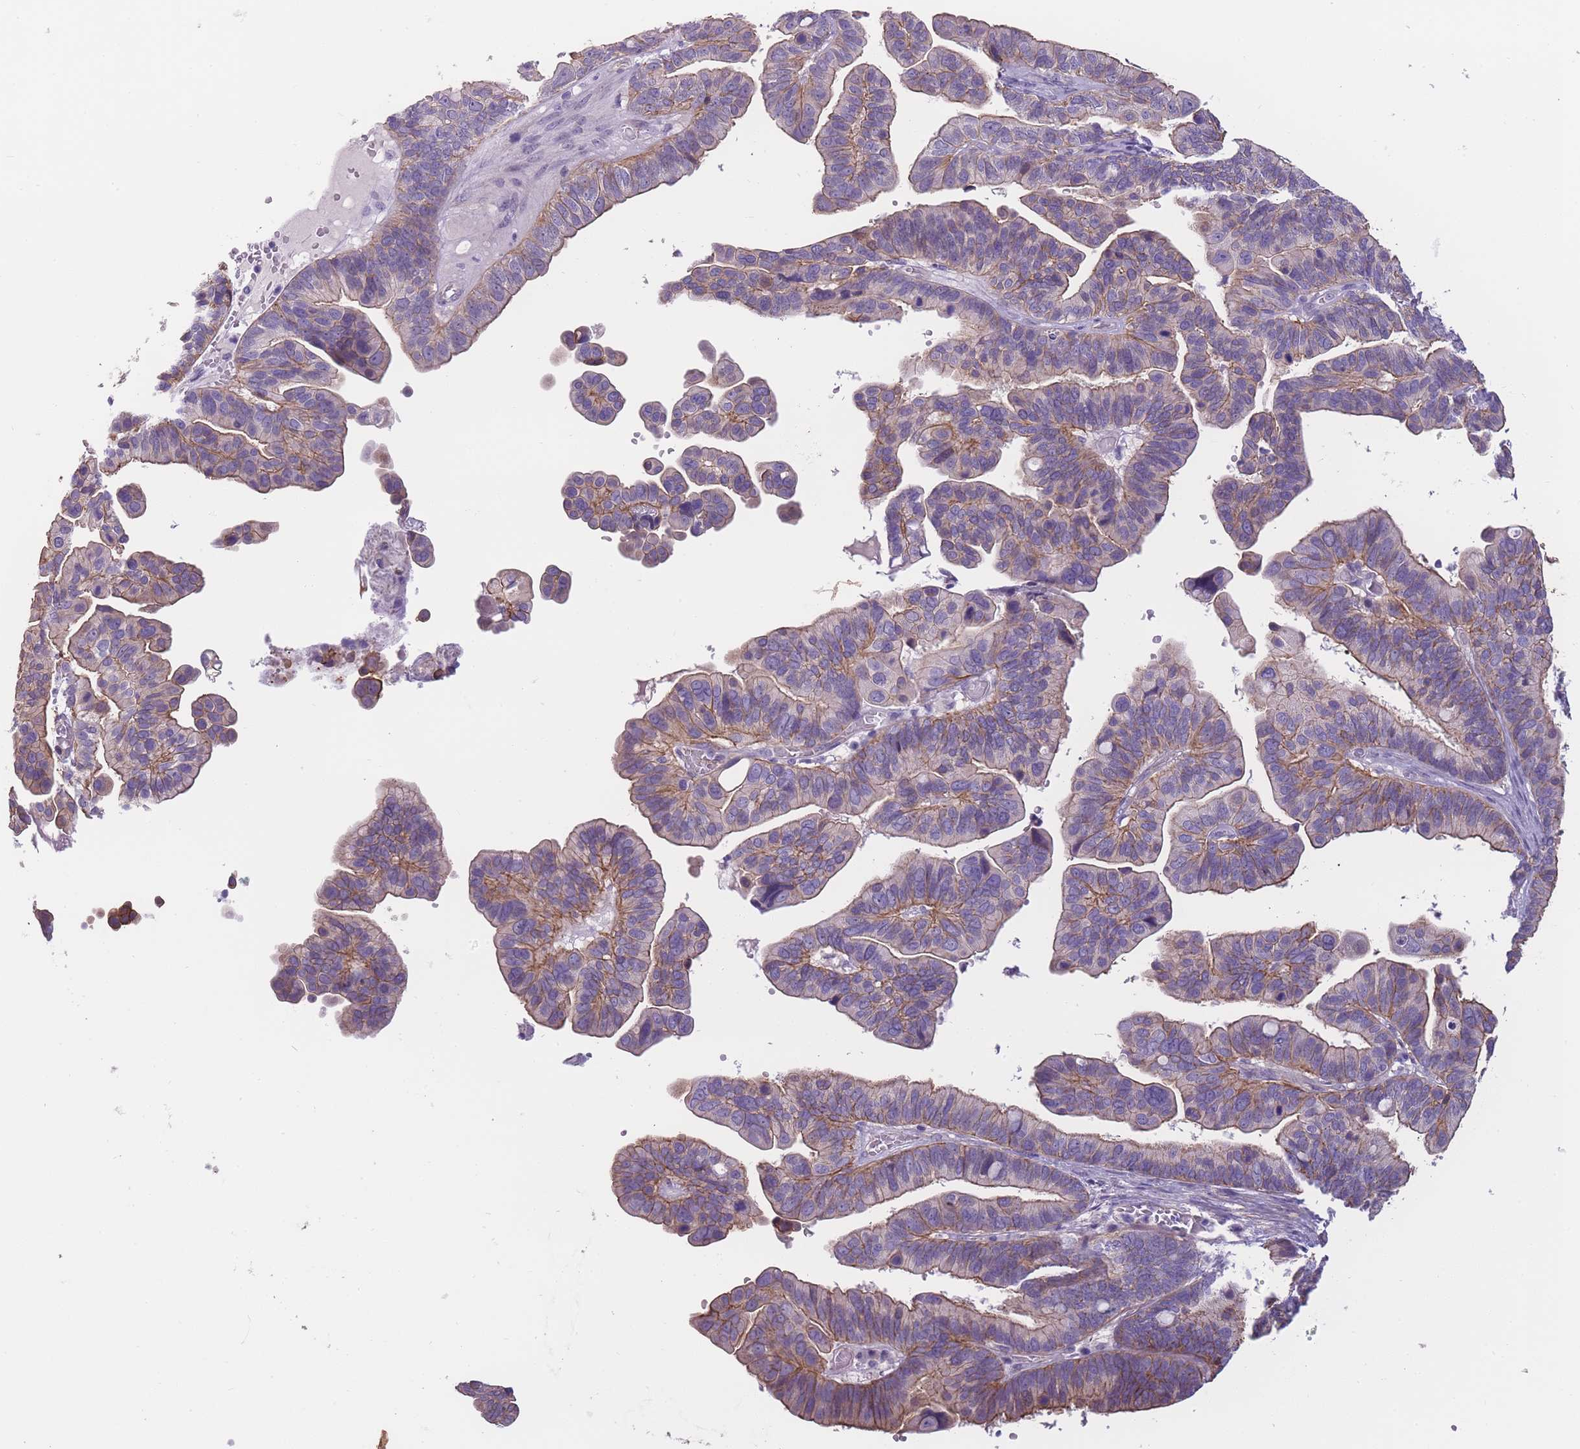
{"staining": {"intensity": "weak", "quantity": "25%-75%", "location": "cytoplasmic/membranous"}, "tissue": "ovarian cancer", "cell_type": "Tumor cells", "image_type": "cancer", "snomed": [{"axis": "morphology", "description": "Cystadenocarcinoma, serous, NOS"}, {"axis": "topography", "description": "Ovary"}], "caption": "The histopathology image demonstrates immunohistochemical staining of serous cystadenocarcinoma (ovarian). There is weak cytoplasmic/membranous staining is identified in about 25%-75% of tumor cells.", "gene": "FAM124A", "patient": {"sex": "female", "age": 56}}